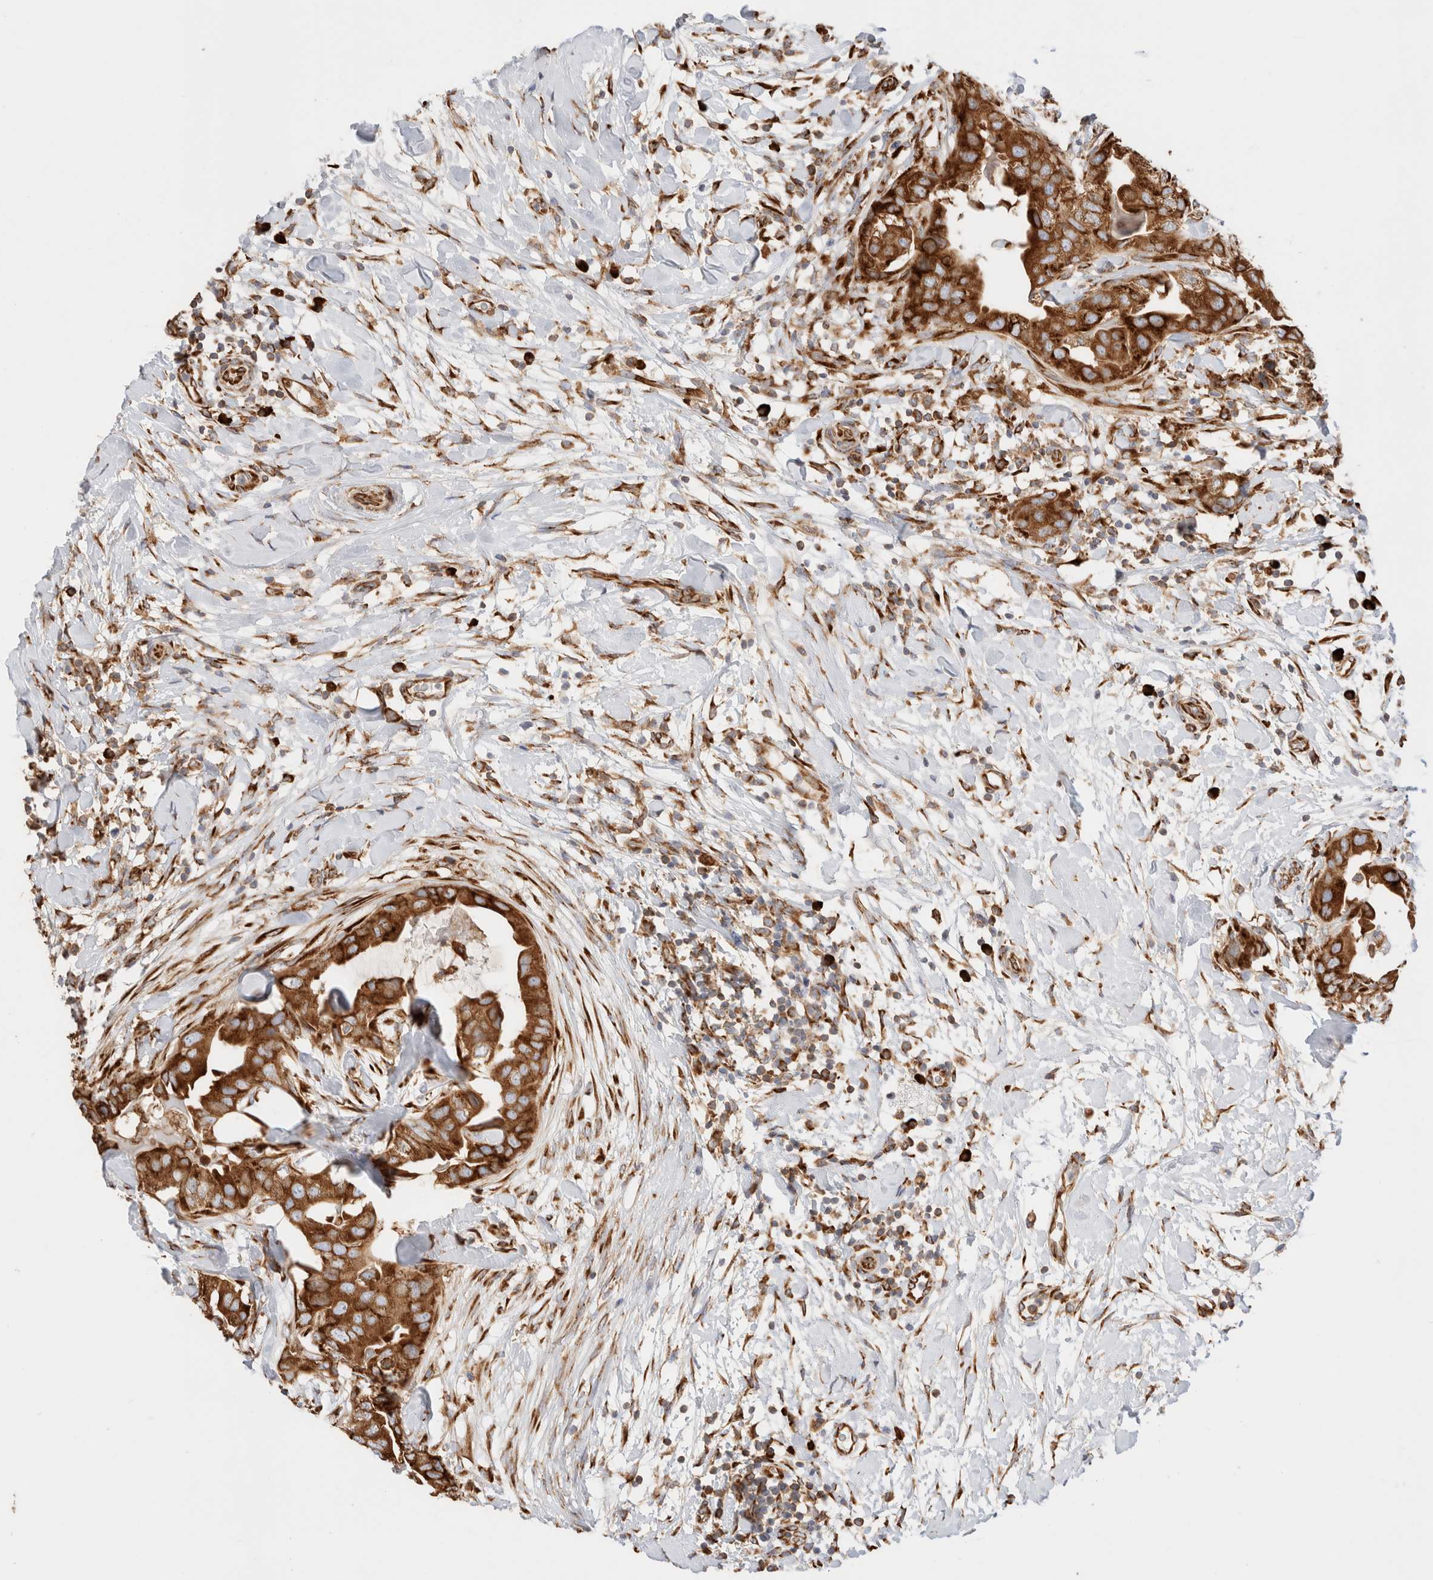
{"staining": {"intensity": "strong", "quantity": ">75%", "location": "cytoplasmic/membranous"}, "tissue": "breast cancer", "cell_type": "Tumor cells", "image_type": "cancer", "snomed": [{"axis": "morphology", "description": "Duct carcinoma"}, {"axis": "topography", "description": "Breast"}], "caption": "This micrograph shows invasive ductal carcinoma (breast) stained with immunohistochemistry (IHC) to label a protein in brown. The cytoplasmic/membranous of tumor cells show strong positivity for the protein. Nuclei are counter-stained blue.", "gene": "ZC2HC1A", "patient": {"sex": "female", "age": 40}}